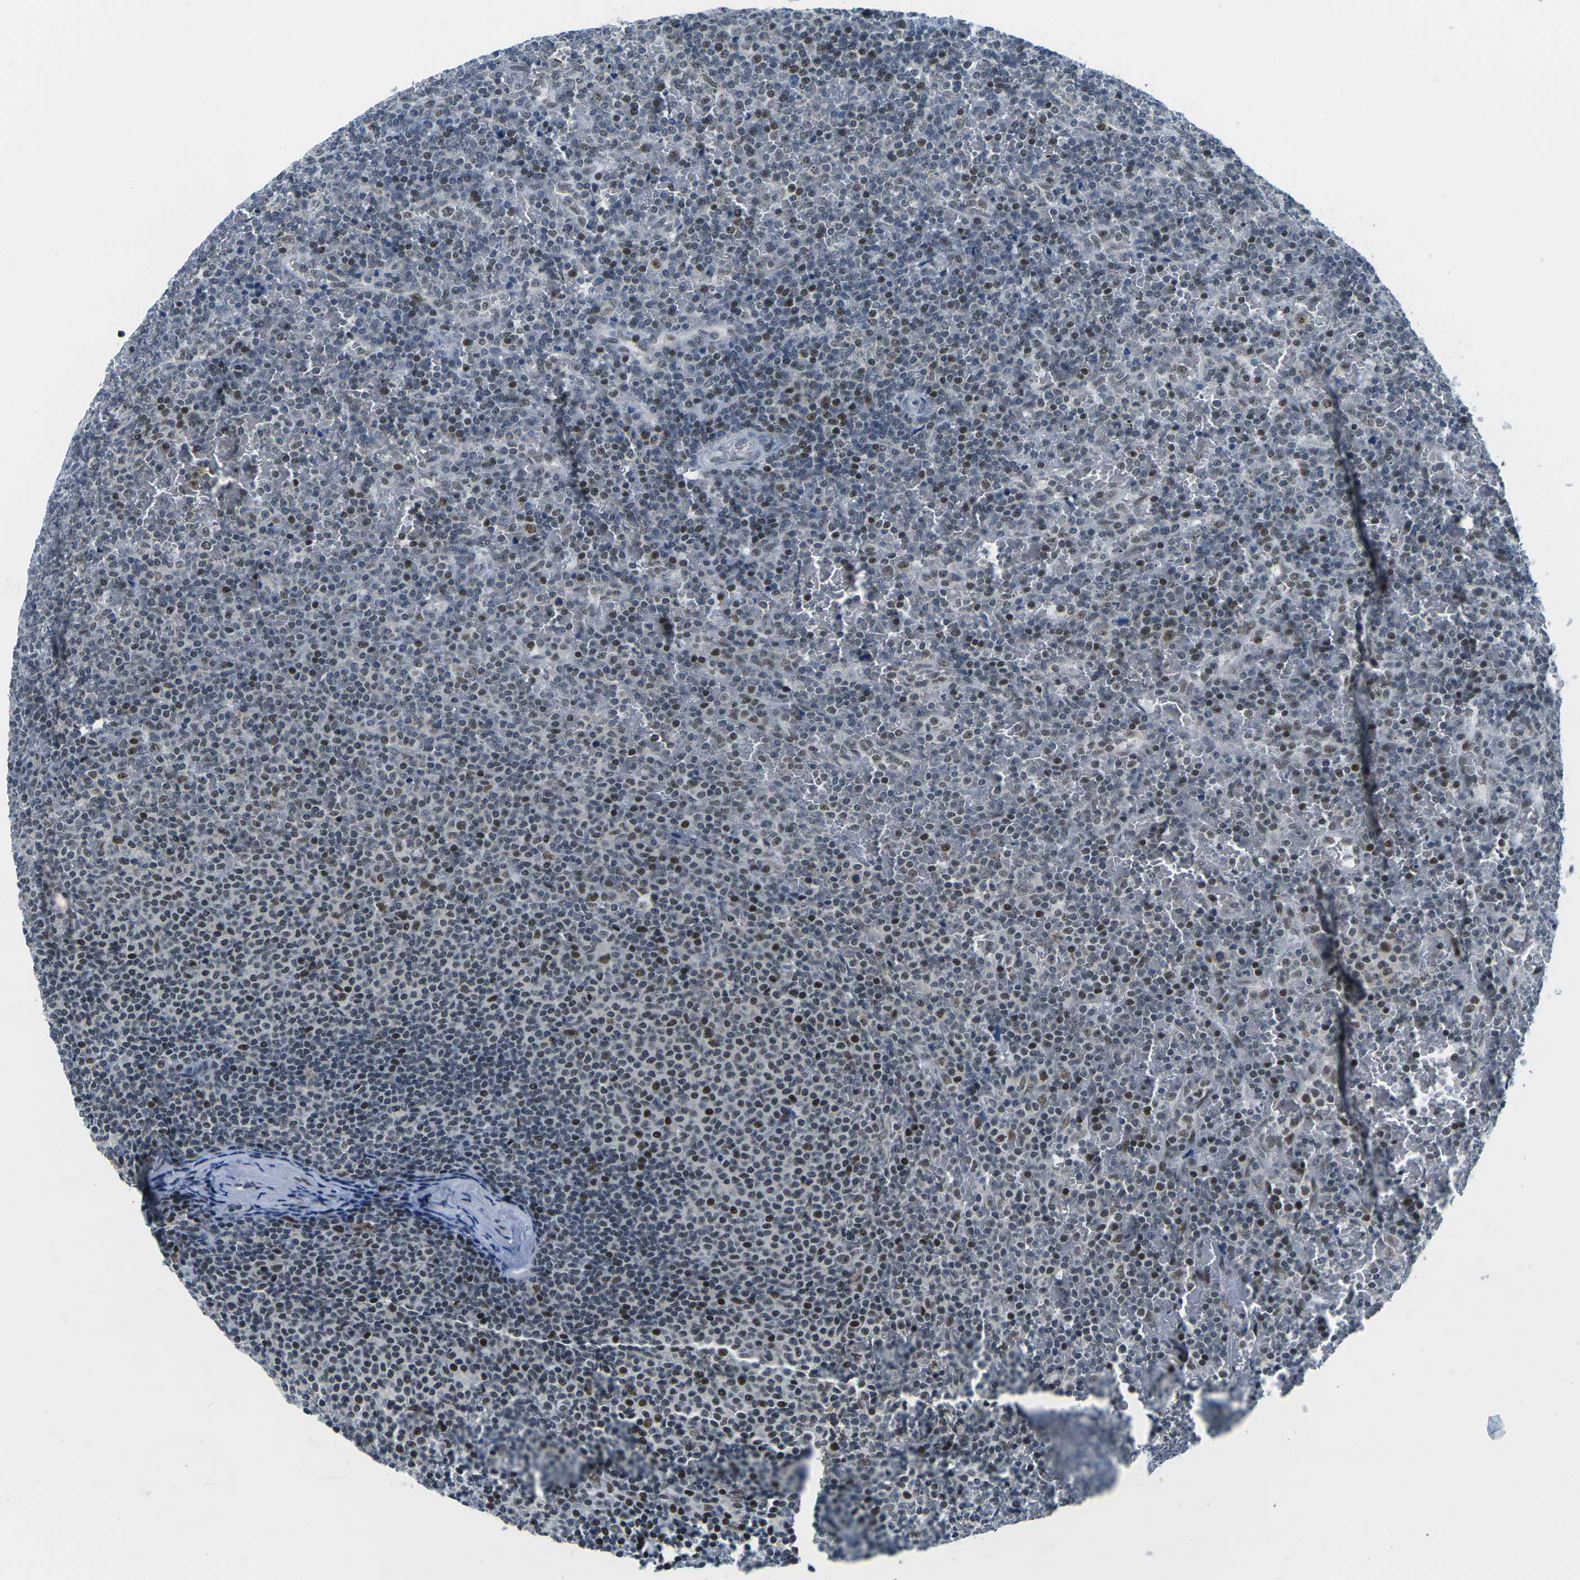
{"staining": {"intensity": "strong", "quantity": "25%-75%", "location": "nuclear"}, "tissue": "lymphoma", "cell_type": "Tumor cells", "image_type": "cancer", "snomed": [{"axis": "morphology", "description": "Malignant lymphoma, non-Hodgkin's type, Low grade"}, {"axis": "topography", "description": "Spleen"}], "caption": "Low-grade malignant lymphoma, non-Hodgkin's type stained with DAB (3,3'-diaminobenzidine) immunohistochemistry shows high levels of strong nuclear positivity in approximately 25%-75% of tumor cells. (DAB IHC, brown staining for protein, blue staining for nuclei).", "gene": "PRPF8", "patient": {"sex": "female", "age": 77}}